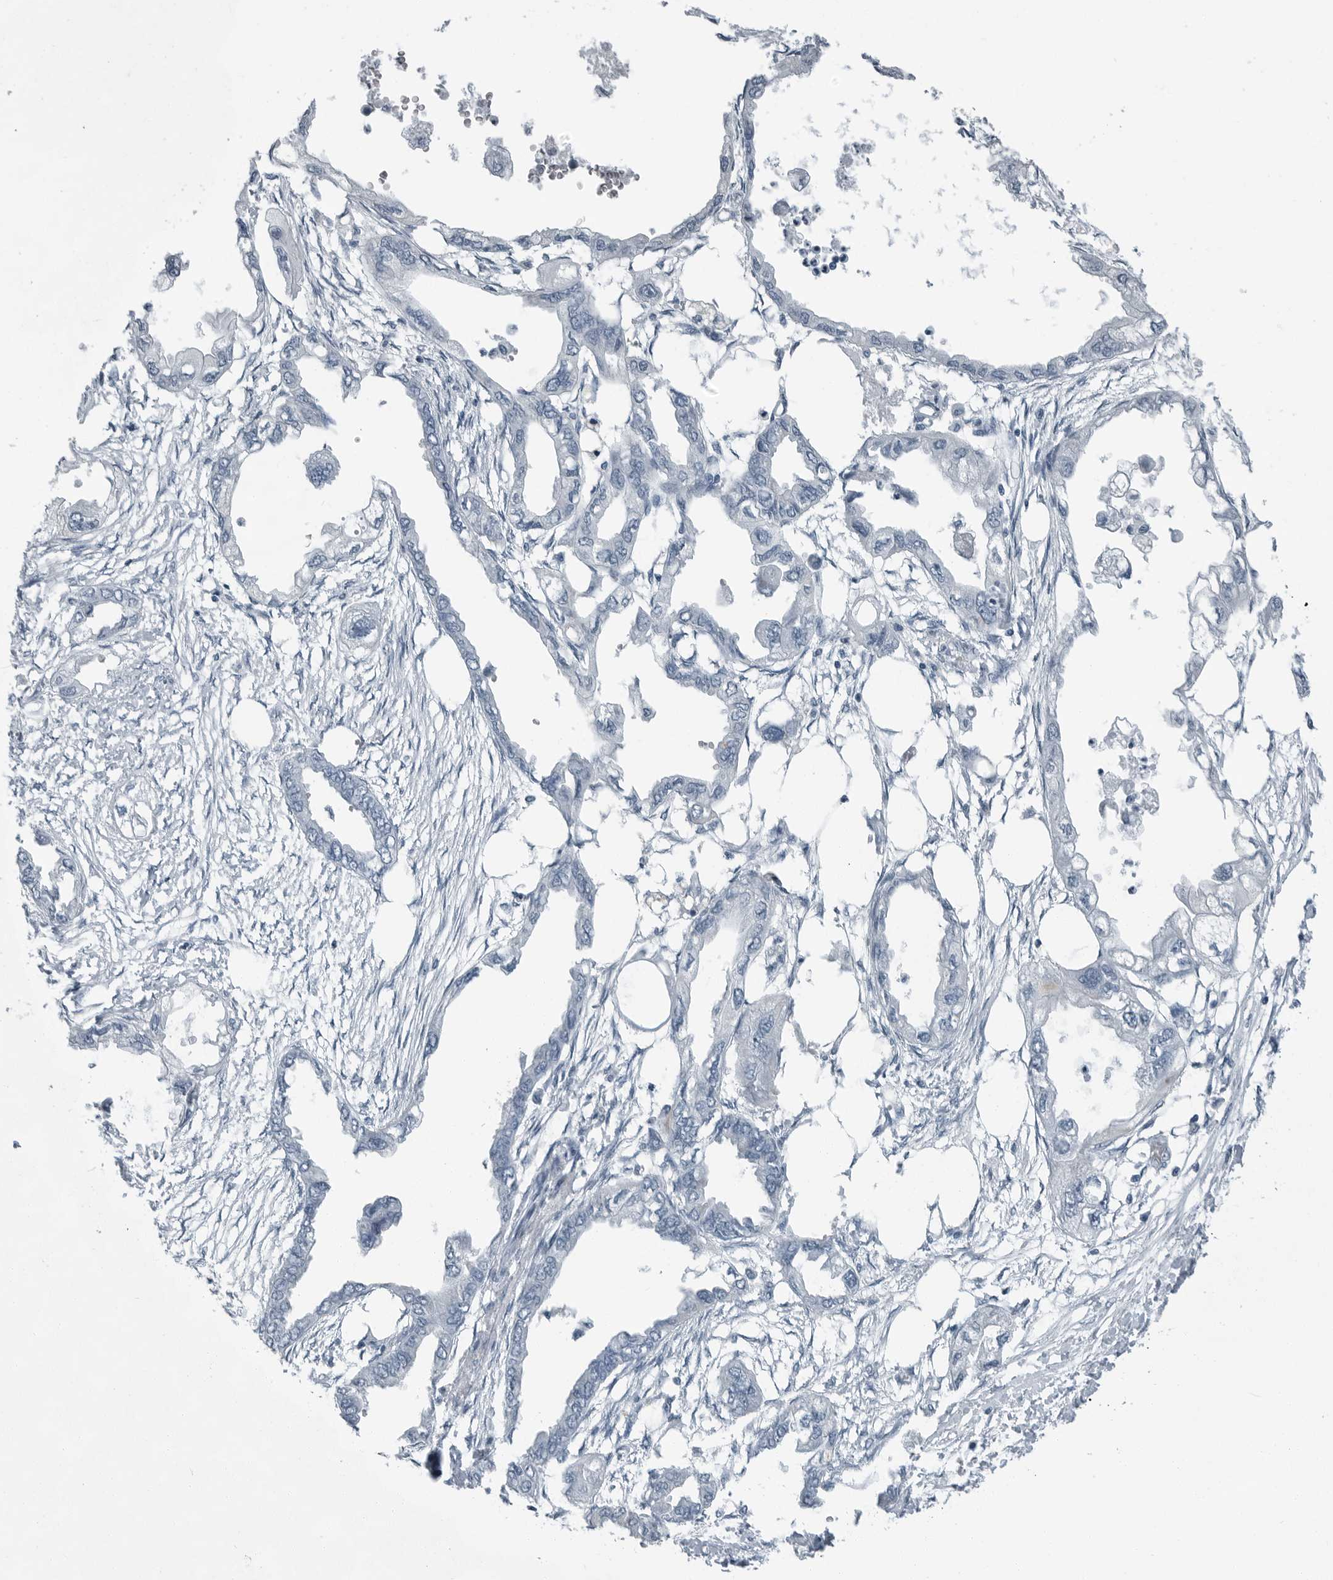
{"staining": {"intensity": "negative", "quantity": "none", "location": "none"}, "tissue": "endometrial cancer", "cell_type": "Tumor cells", "image_type": "cancer", "snomed": [{"axis": "morphology", "description": "Adenocarcinoma, NOS"}, {"axis": "morphology", "description": "Adenocarcinoma, metastatic, NOS"}, {"axis": "topography", "description": "Adipose tissue"}, {"axis": "topography", "description": "Endometrium"}], "caption": "Protein analysis of metastatic adenocarcinoma (endometrial) shows no significant positivity in tumor cells.", "gene": "FABP6", "patient": {"sex": "female", "age": 67}}